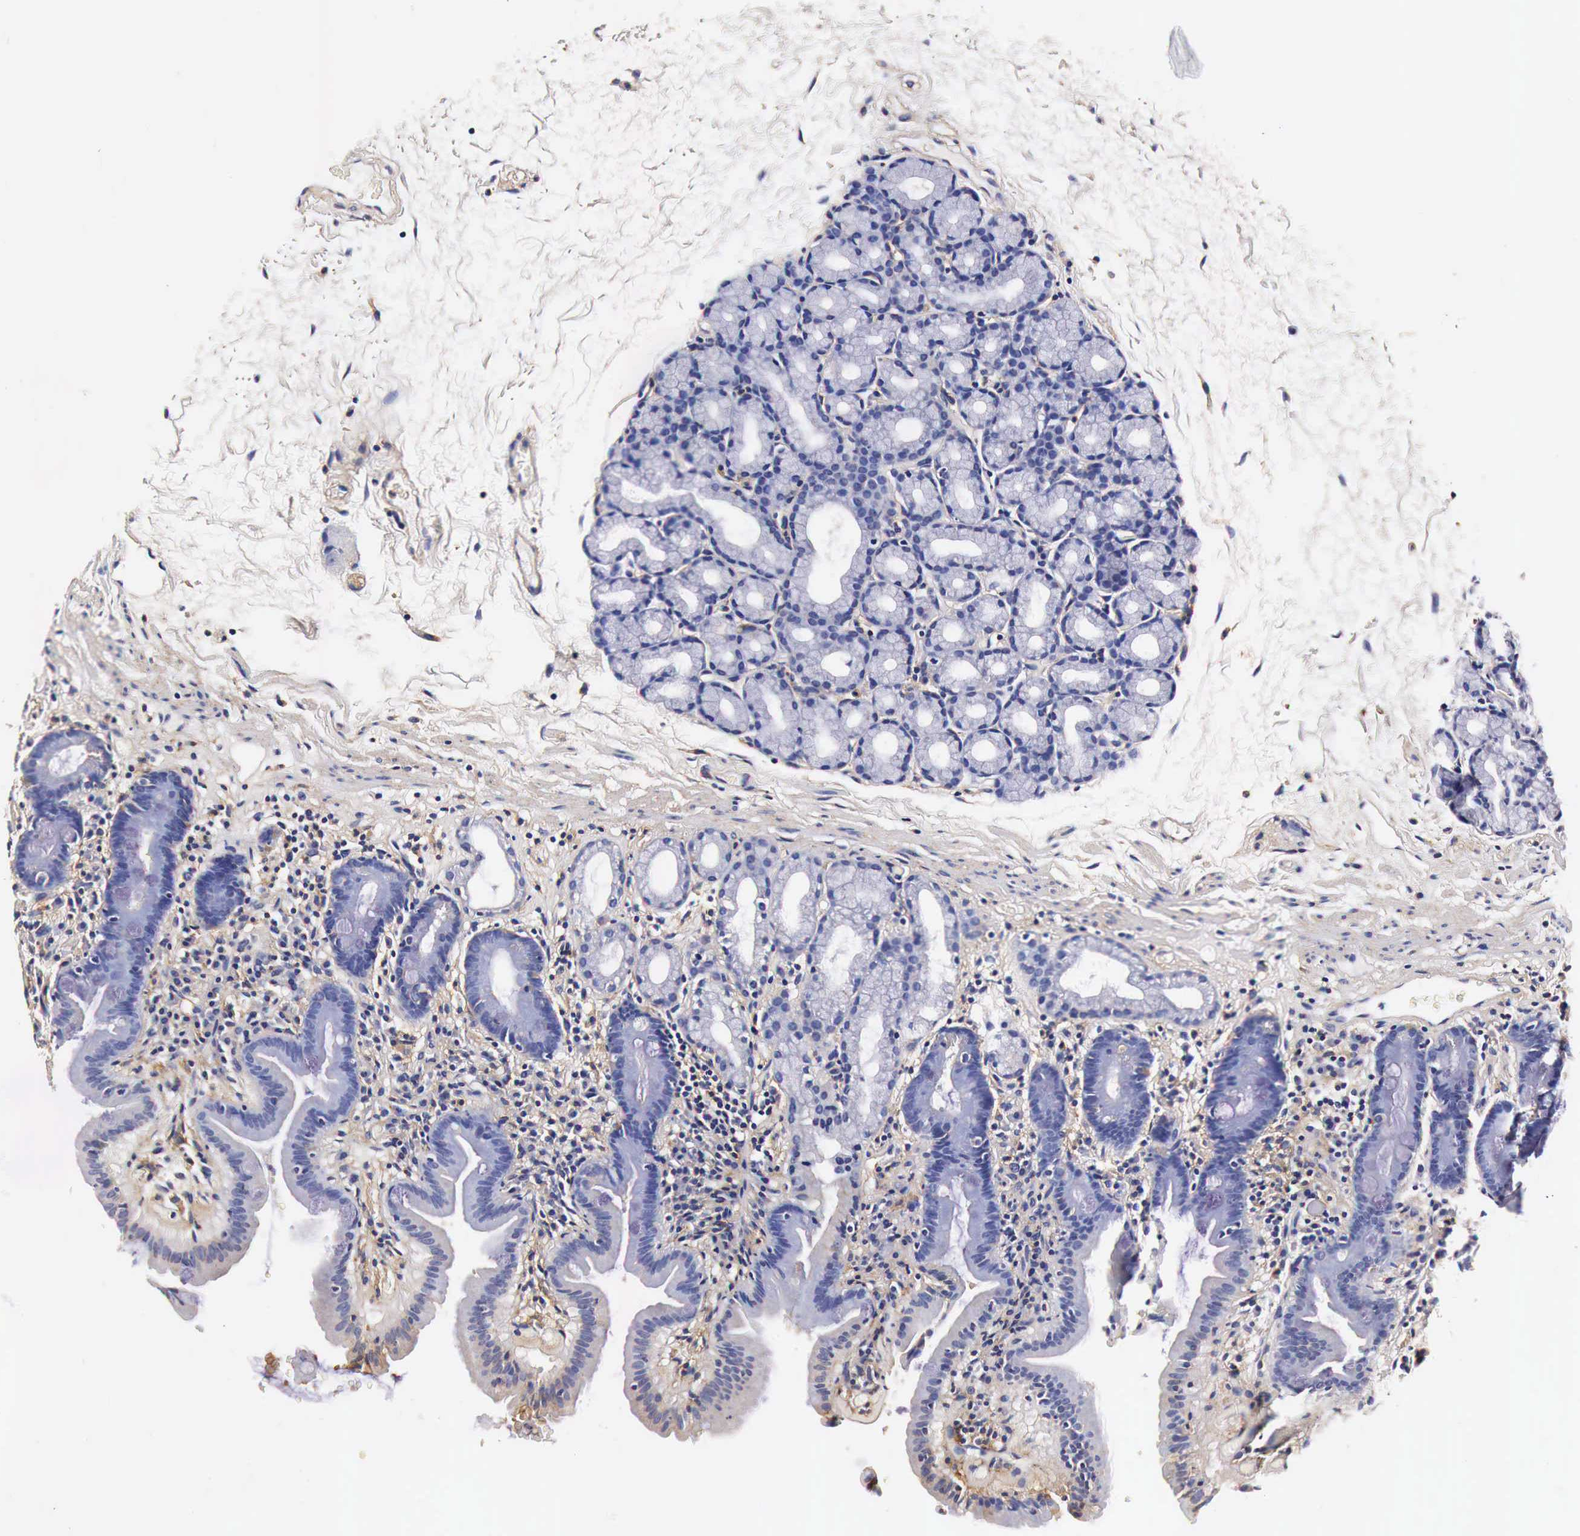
{"staining": {"intensity": "weak", "quantity": "<25%", "location": "cytoplasmic/membranous"}, "tissue": "duodenum", "cell_type": "Glandular cells", "image_type": "normal", "snomed": [{"axis": "morphology", "description": "Normal tissue, NOS"}, {"axis": "topography", "description": "Duodenum"}], "caption": "Immunohistochemistry micrograph of unremarkable duodenum stained for a protein (brown), which exhibits no expression in glandular cells.", "gene": "RP2", "patient": {"sex": "female", "age": 48}}